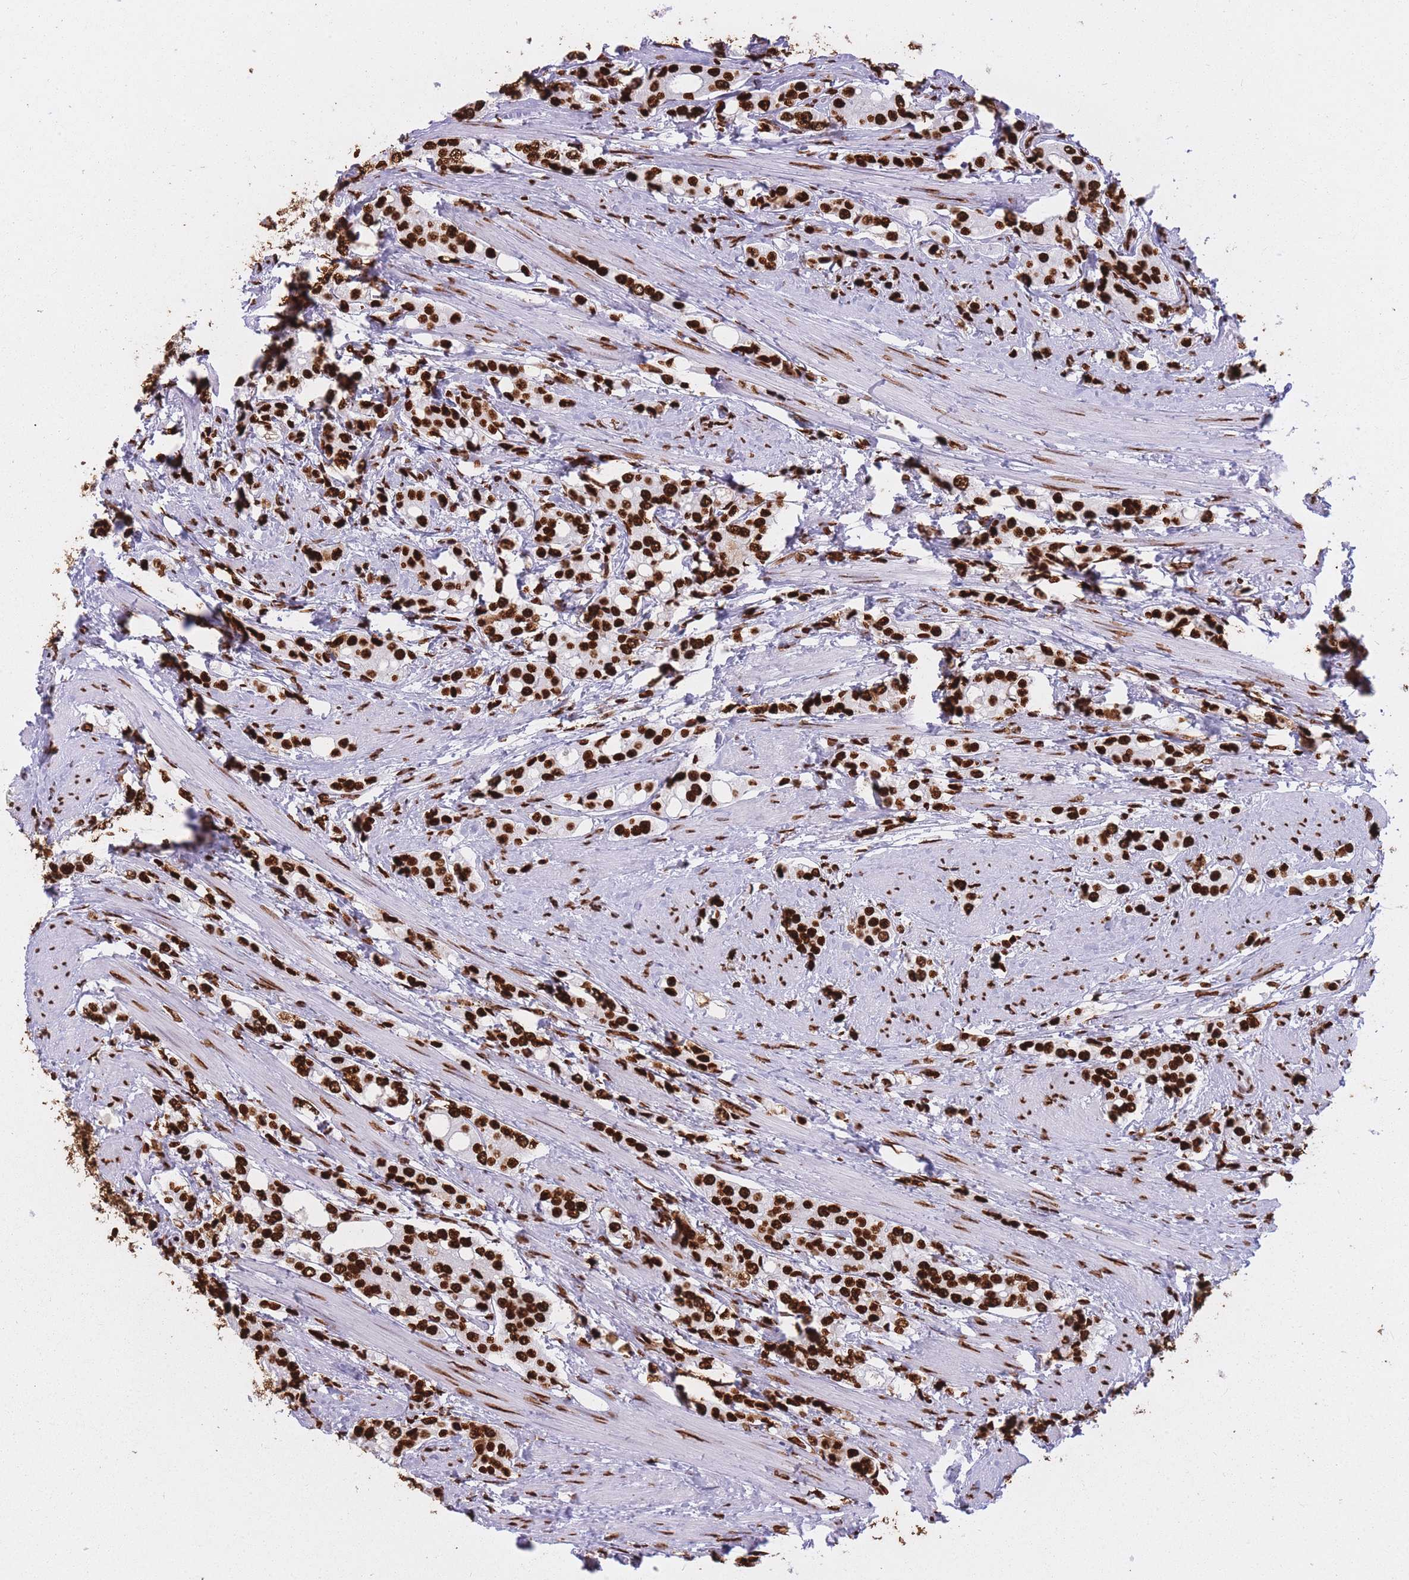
{"staining": {"intensity": "strong", "quantity": ">75%", "location": "nuclear"}, "tissue": "prostate cancer", "cell_type": "Tumor cells", "image_type": "cancer", "snomed": [{"axis": "morphology", "description": "Adenocarcinoma, High grade"}, {"axis": "topography", "description": "Prostate"}], "caption": "A histopathology image of adenocarcinoma (high-grade) (prostate) stained for a protein displays strong nuclear brown staining in tumor cells.", "gene": "HNRNPUL1", "patient": {"sex": "male", "age": 71}}